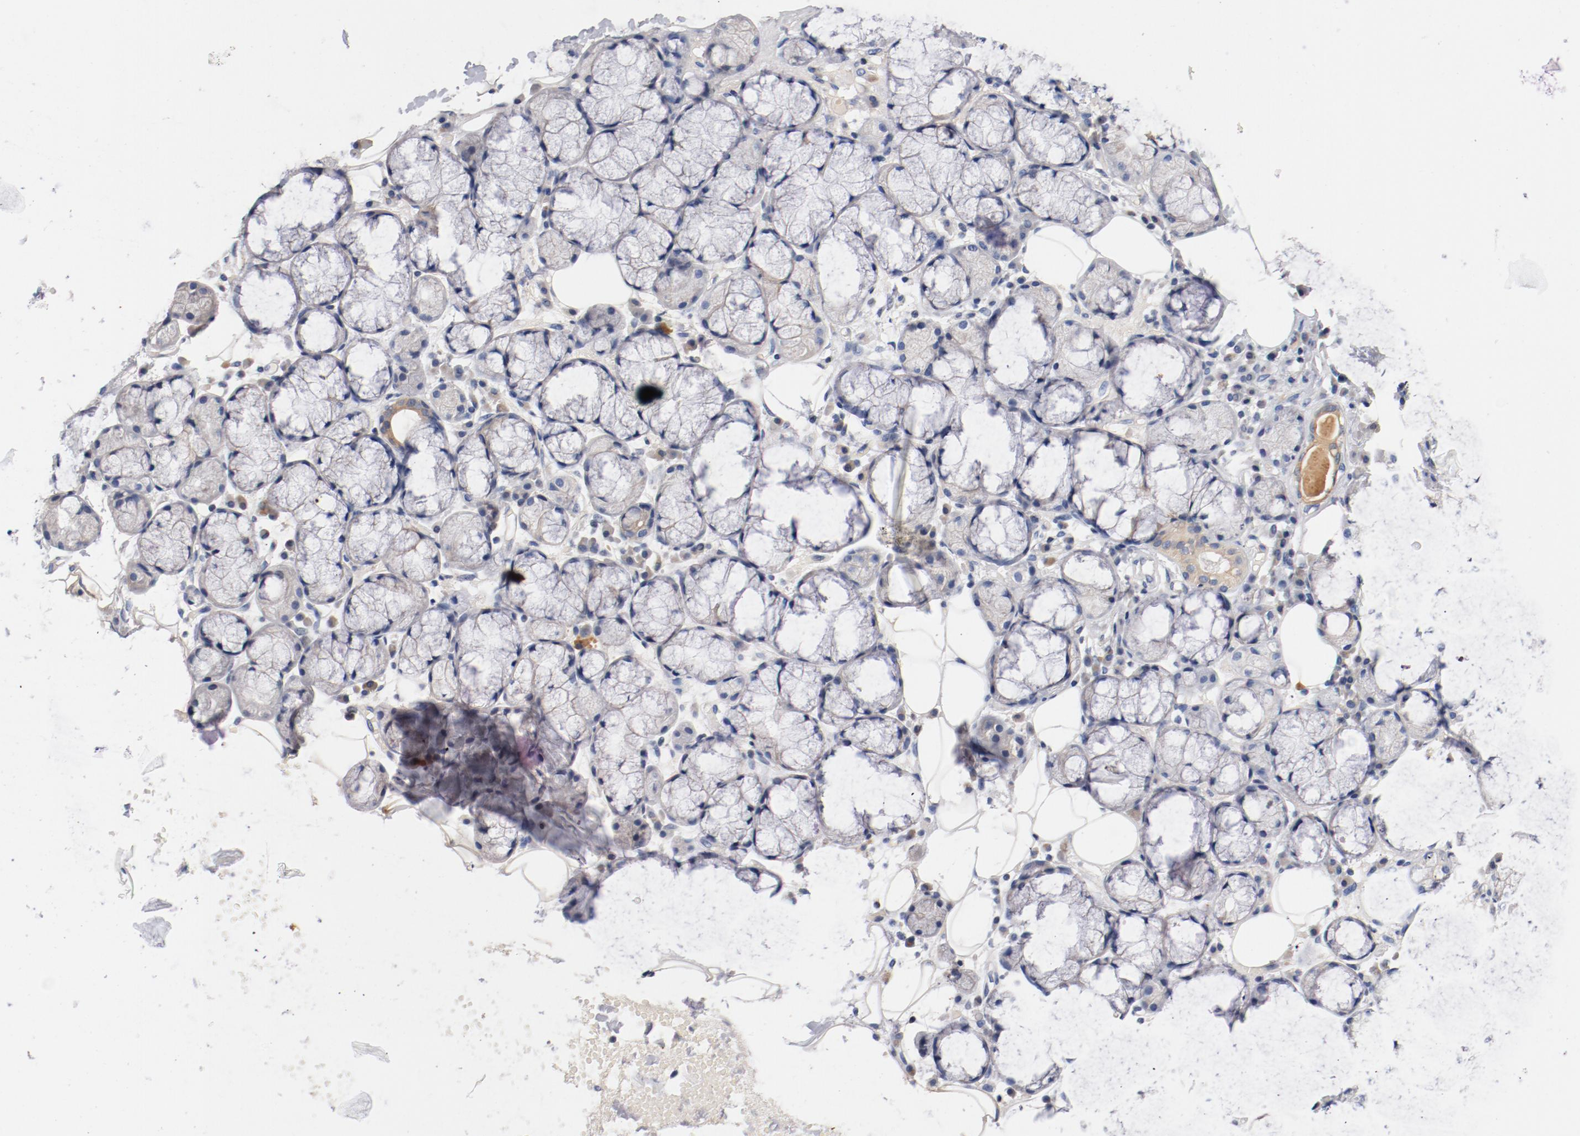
{"staining": {"intensity": "negative", "quantity": "none", "location": "none"}, "tissue": "salivary gland", "cell_type": "Glandular cells", "image_type": "normal", "snomed": [{"axis": "morphology", "description": "Normal tissue, NOS"}, {"axis": "topography", "description": "Skeletal muscle"}, {"axis": "topography", "description": "Oral tissue"}, {"axis": "topography", "description": "Salivary gland"}, {"axis": "topography", "description": "Peripheral nerve tissue"}], "caption": "There is no significant expression in glandular cells of salivary gland. The staining was performed using DAB (3,3'-diaminobenzidine) to visualize the protein expression in brown, while the nuclei were stained in blue with hematoxylin (Magnification: 20x).", "gene": "PIM1", "patient": {"sex": "male", "age": 54}}